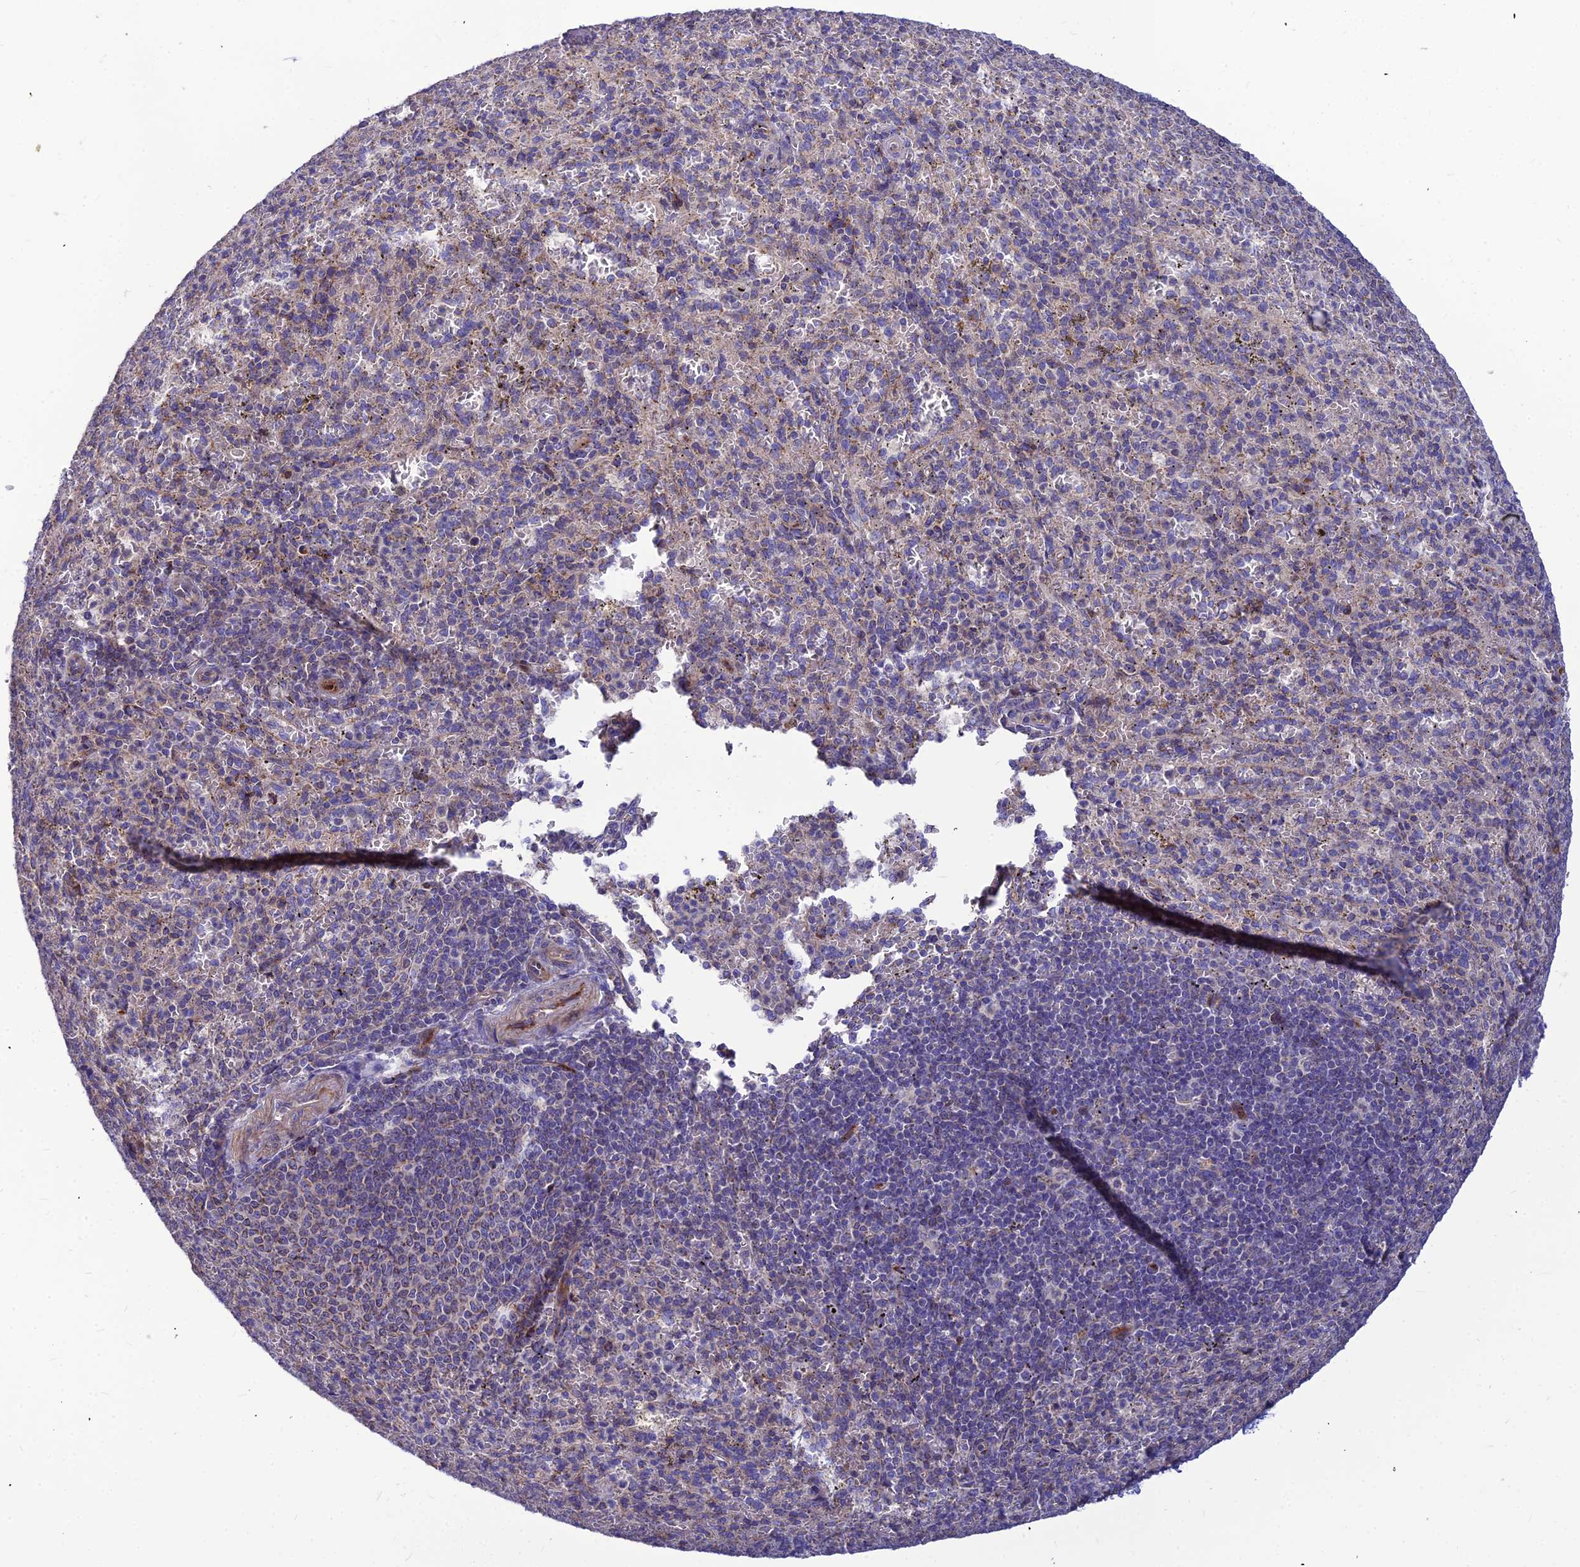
{"staining": {"intensity": "weak", "quantity": "<25%", "location": "cytoplasmic/membranous"}, "tissue": "spleen", "cell_type": "Cells in red pulp", "image_type": "normal", "snomed": [{"axis": "morphology", "description": "Normal tissue, NOS"}, {"axis": "topography", "description": "Spleen"}], "caption": "DAB (3,3'-diaminobenzidine) immunohistochemical staining of normal human spleen displays no significant staining in cells in red pulp. Nuclei are stained in blue.", "gene": "ASPHD1", "patient": {"sex": "female", "age": 21}}